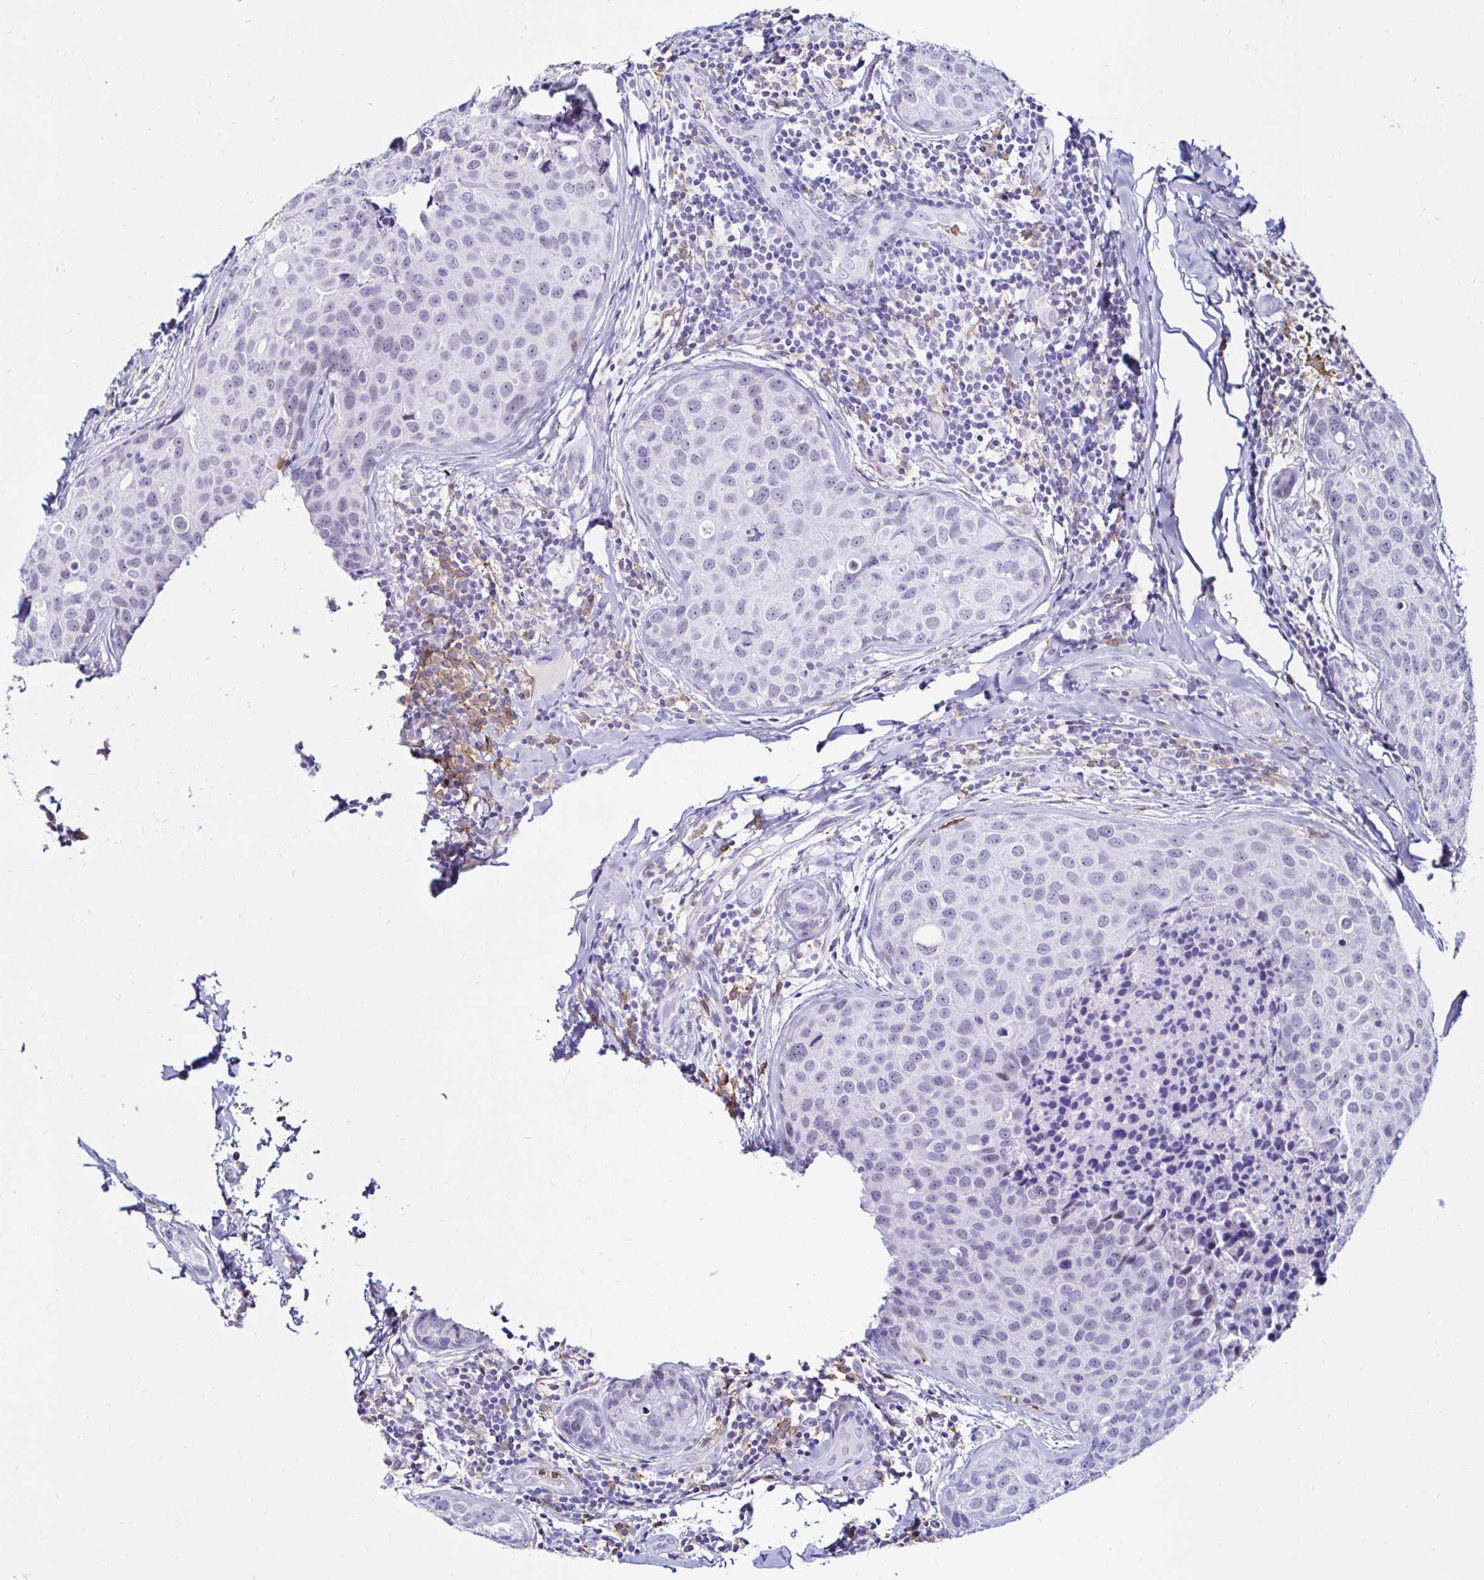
{"staining": {"intensity": "negative", "quantity": "none", "location": "none"}, "tissue": "breast cancer", "cell_type": "Tumor cells", "image_type": "cancer", "snomed": [{"axis": "morphology", "description": "Duct carcinoma"}, {"axis": "topography", "description": "Breast"}], "caption": "Photomicrograph shows no significant protein expression in tumor cells of breast cancer. (Immunohistochemistry (ihc), brightfield microscopy, high magnification).", "gene": "CYBB", "patient": {"sex": "female", "age": 24}}